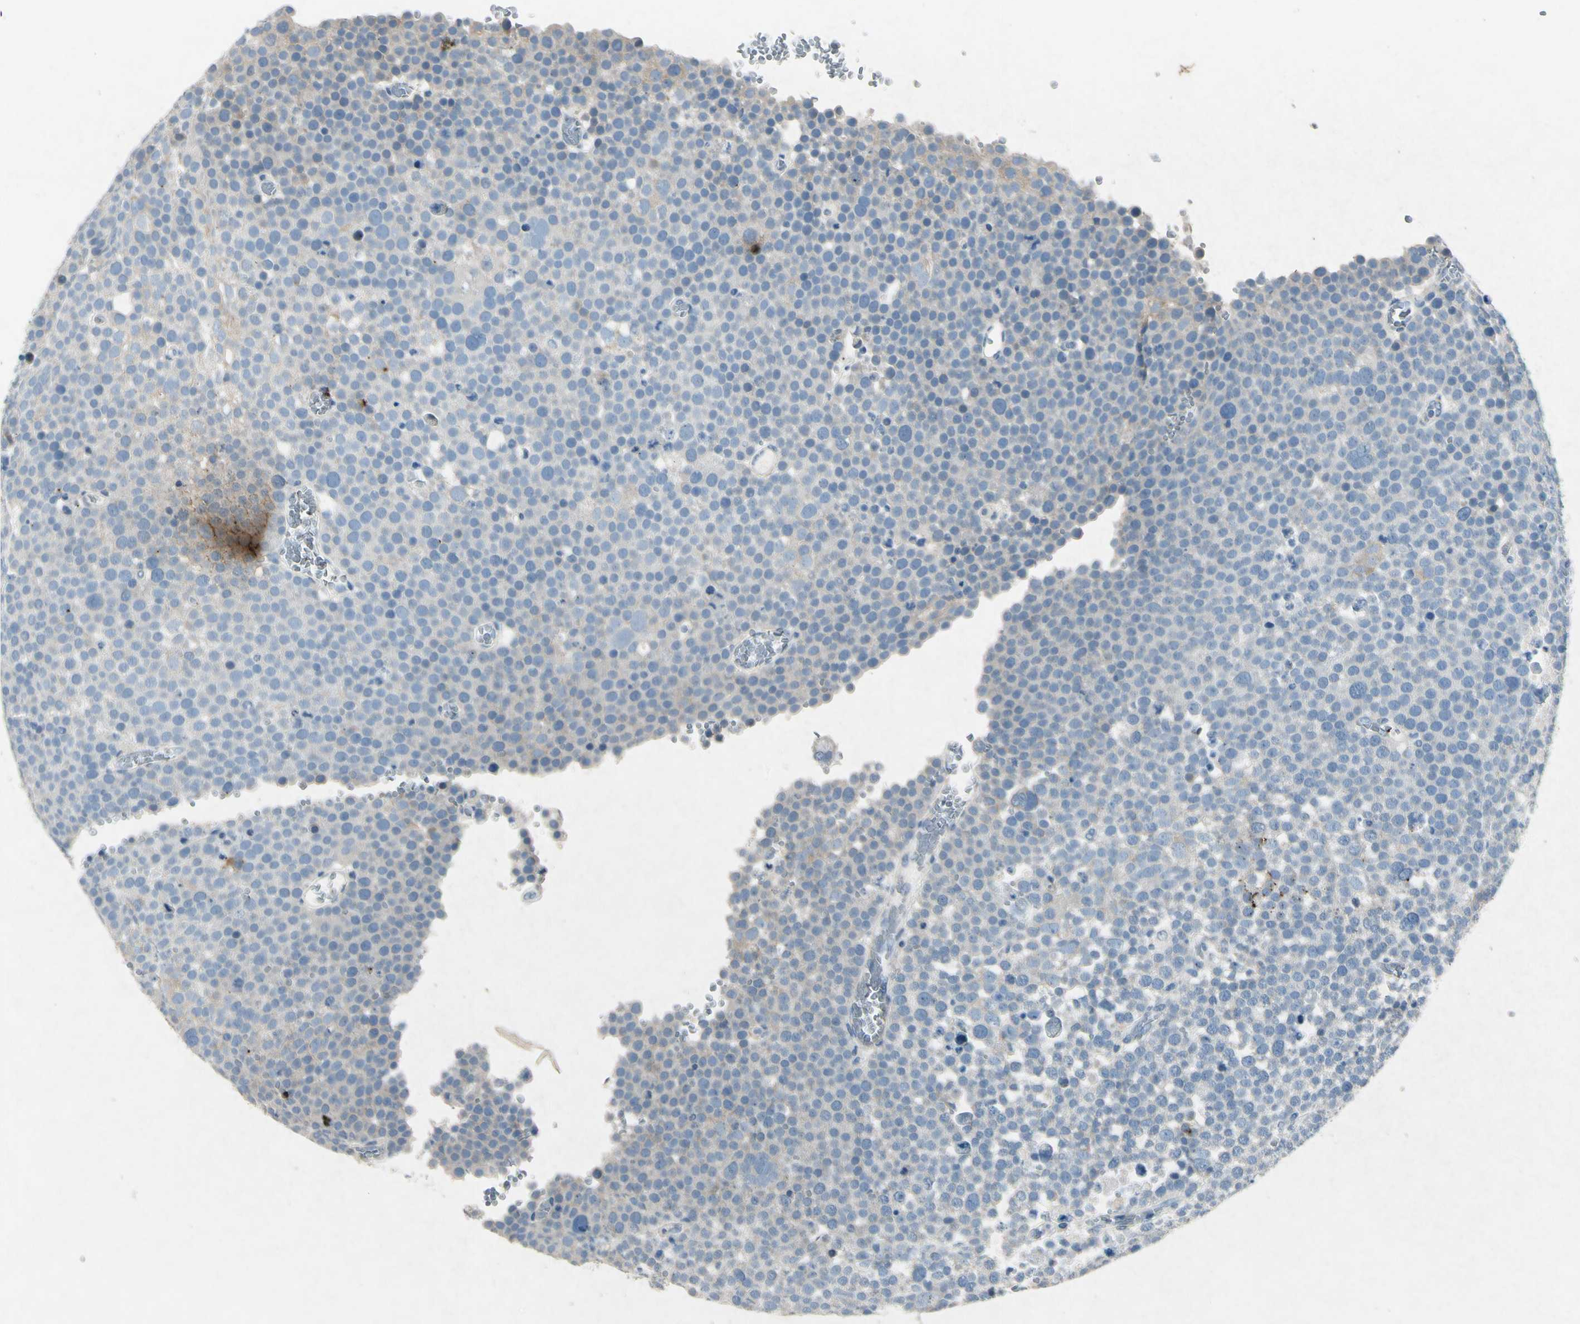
{"staining": {"intensity": "moderate", "quantity": "<25%", "location": "cytoplasmic/membranous"}, "tissue": "testis cancer", "cell_type": "Tumor cells", "image_type": "cancer", "snomed": [{"axis": "morphology", "description": "Seminoma, NOS"}, {"axis": "topography", "description": "Testis"}], "caption": "A high-resolution image shows immunohistochemistry staining of testis cancer (seminoma), which reveals moderate cytoplasmic/membranous positivity in about <25% of tumor cells.", "gene": "SNAP91", "patient": {"sex": "male", "age": 71}}